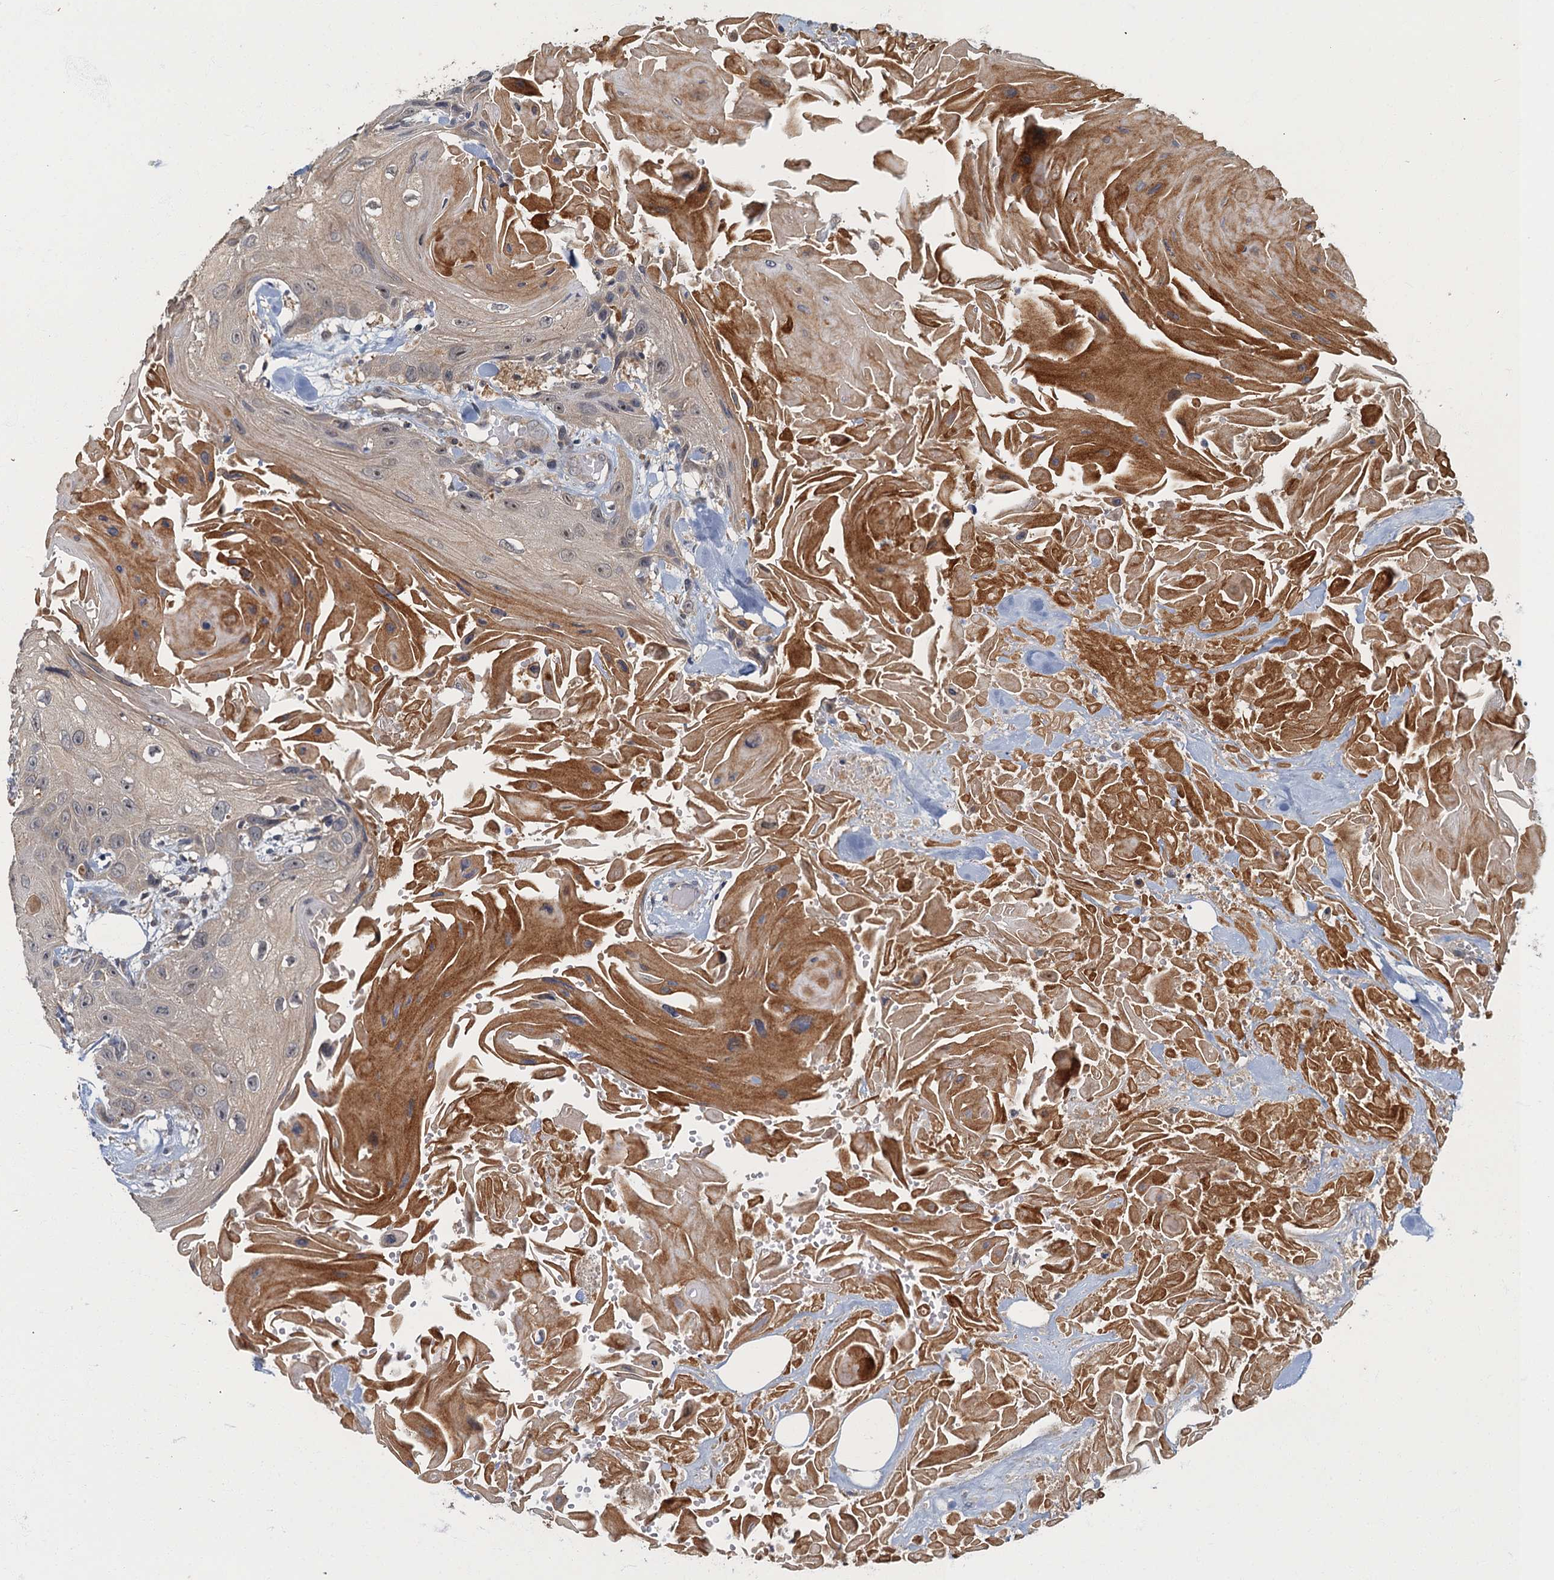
{"staining": {"intensity": "weak", "quantity": "<25%", "location": "cytoplasmic/membranous"}, "tissue": "head and neck cancer", "cell_type": "Tumor cells", "image_type": "cancer", "snomed": [{"axis": "morphology", "description": "Squamous cell carcinoma, NOS"}, {"axis": "topography", "description": "Head-Neck"}], "caption": "DAB immunohistochemical staining of squamous cell carcinoma (head and neck) shows no significant positivity in tumor cells.", "gene": "WDCP", "patient": {"sex": "male", "age": 81}}